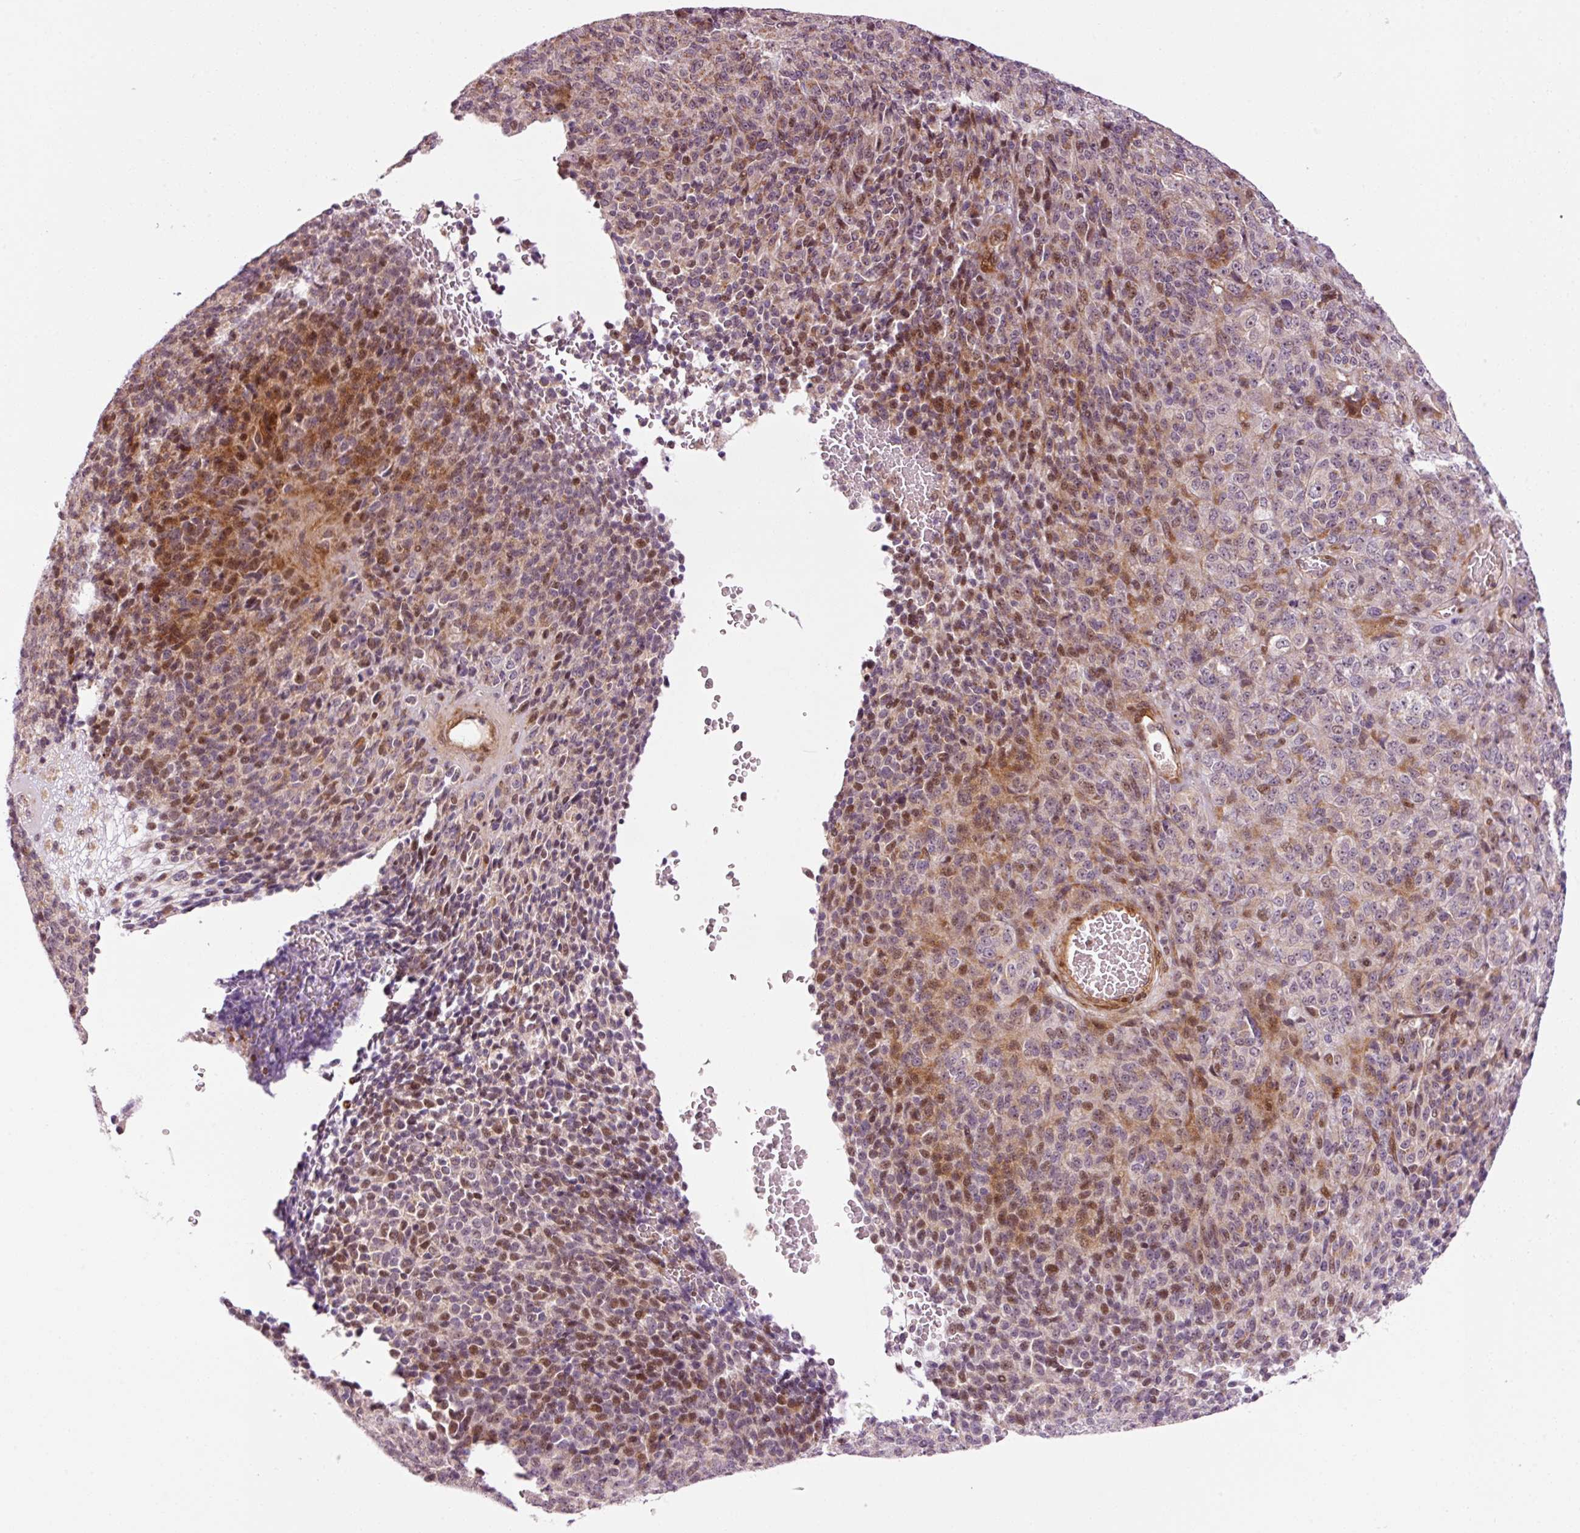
{"staining": {"intensity": "moderate", "quantity": "<25%", "location": "cytoplasmic/membranous,nuclear"}, "tissue": "melanoma", "cell_type": "Tumor cells", "image_type": "cancer", "snomed": [{"axis": "morphology", "description": "Malignant melanoma, Metastatic site"}, {"axis": "topography", "description": "Brain"}], "caption": "Approximately <25% of tumor cells in human malignant melanoma (metastatic site) demonstrate moderate cytoplasmic/membranous and nuclear protein staining as visualized by brown immunohistochemical staining.", "gene": "ANKRD20A1", "patient": {"sex": "female", "age": 56}}